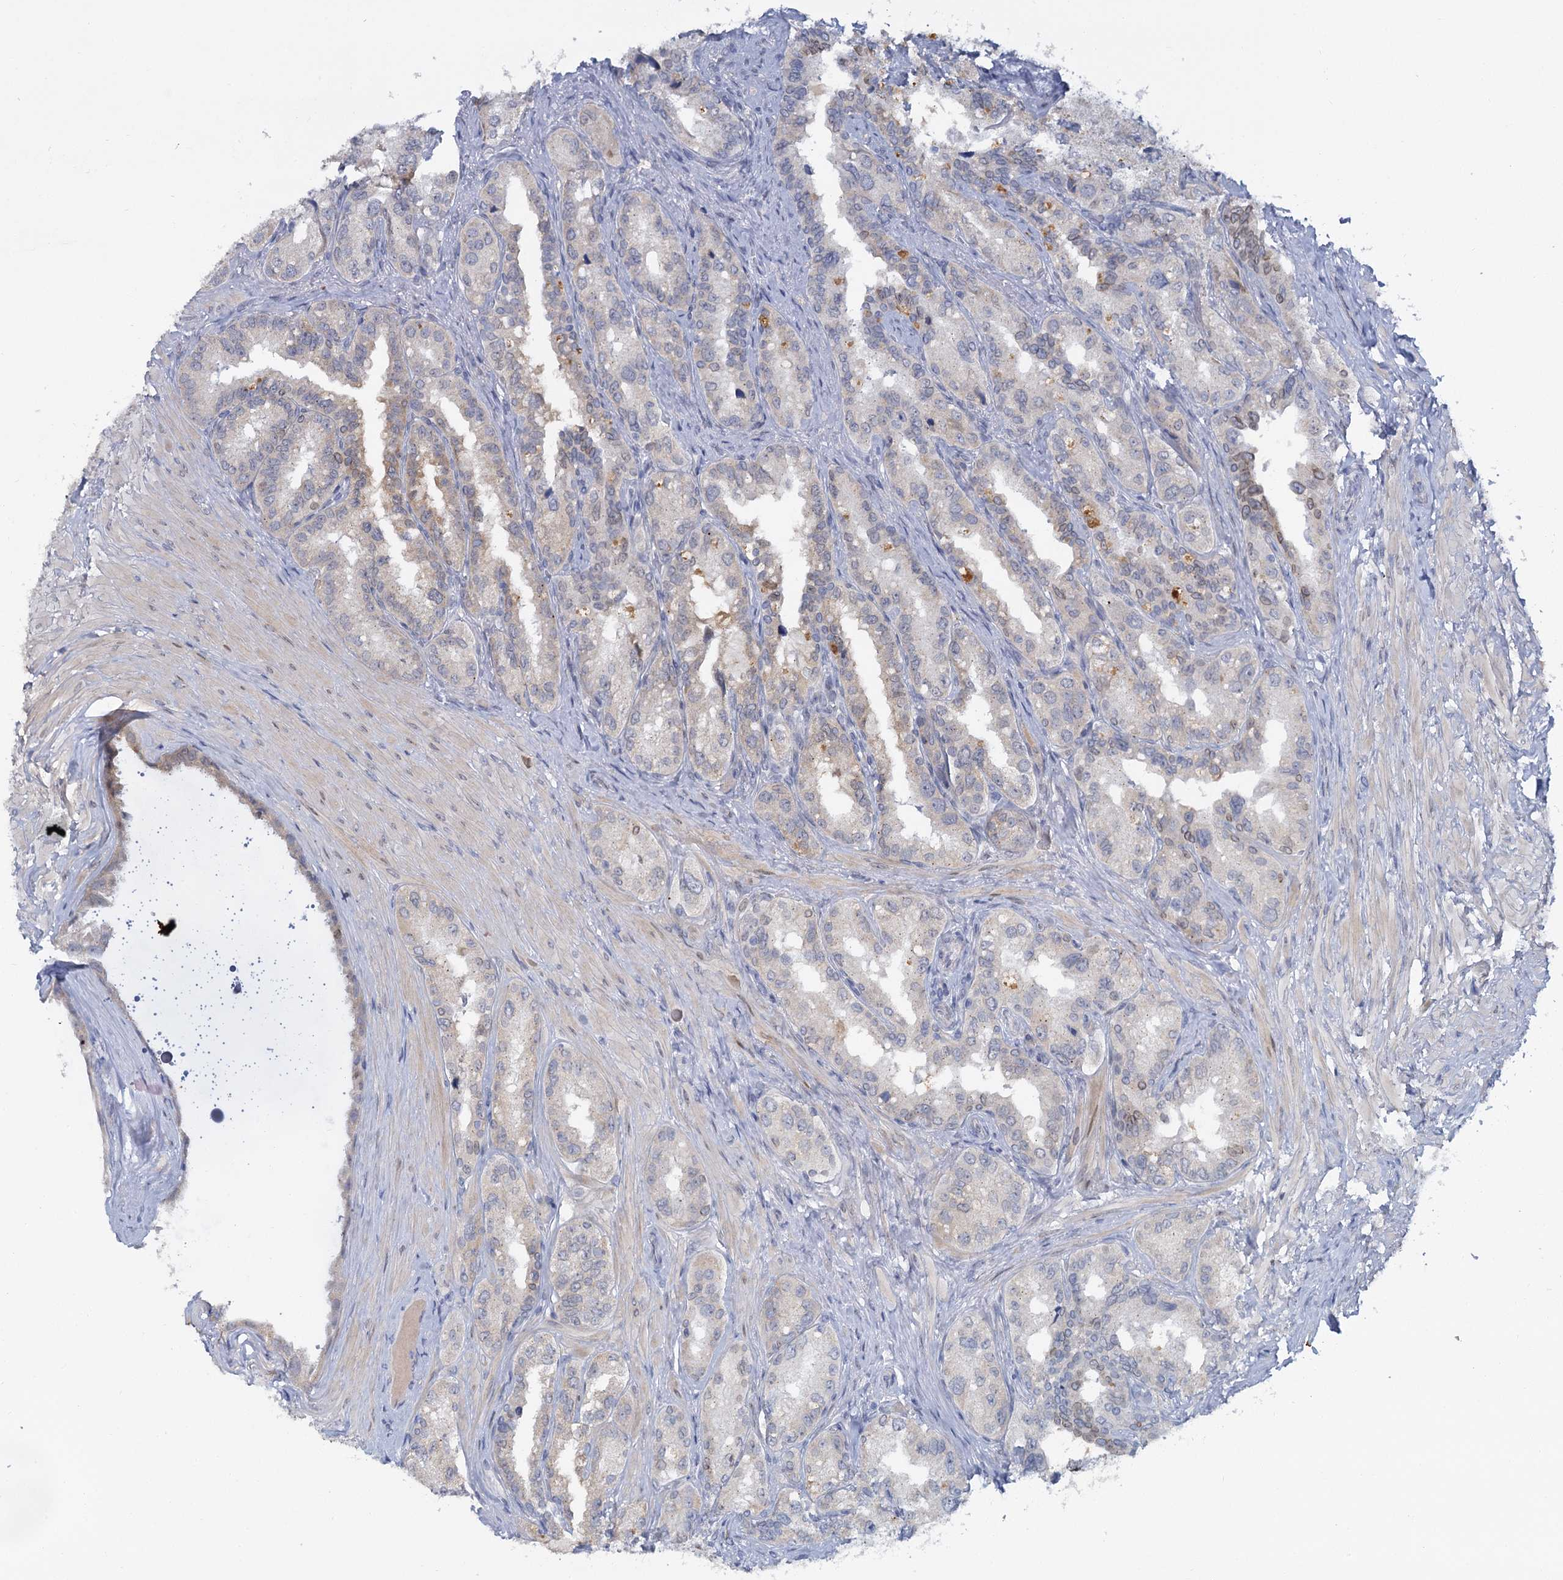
{"staining": {"intensity": "weak", "quantity": "<25%", "location": "cytoplasmic/membranous,nuclear"}, "tissue": "seminal vesicle", "cell_type": "Glandular cells", "image_type": "normal", "snomed": [{"axis": "morphology", "description": "Normal tissue, NOS"}, {"axis": "topography", "description": "Seminal veicle"}, {"axis": "topography", "description": "Peripheral nerve tissue"}], "caption": "This is a micrograph of immunohistochemistry (IHC) staining of benign seminal vesicle, which shows no expression in glandular cells.", "gene": "ACRBP", "patient": {"sex": "male", "age": 67}}